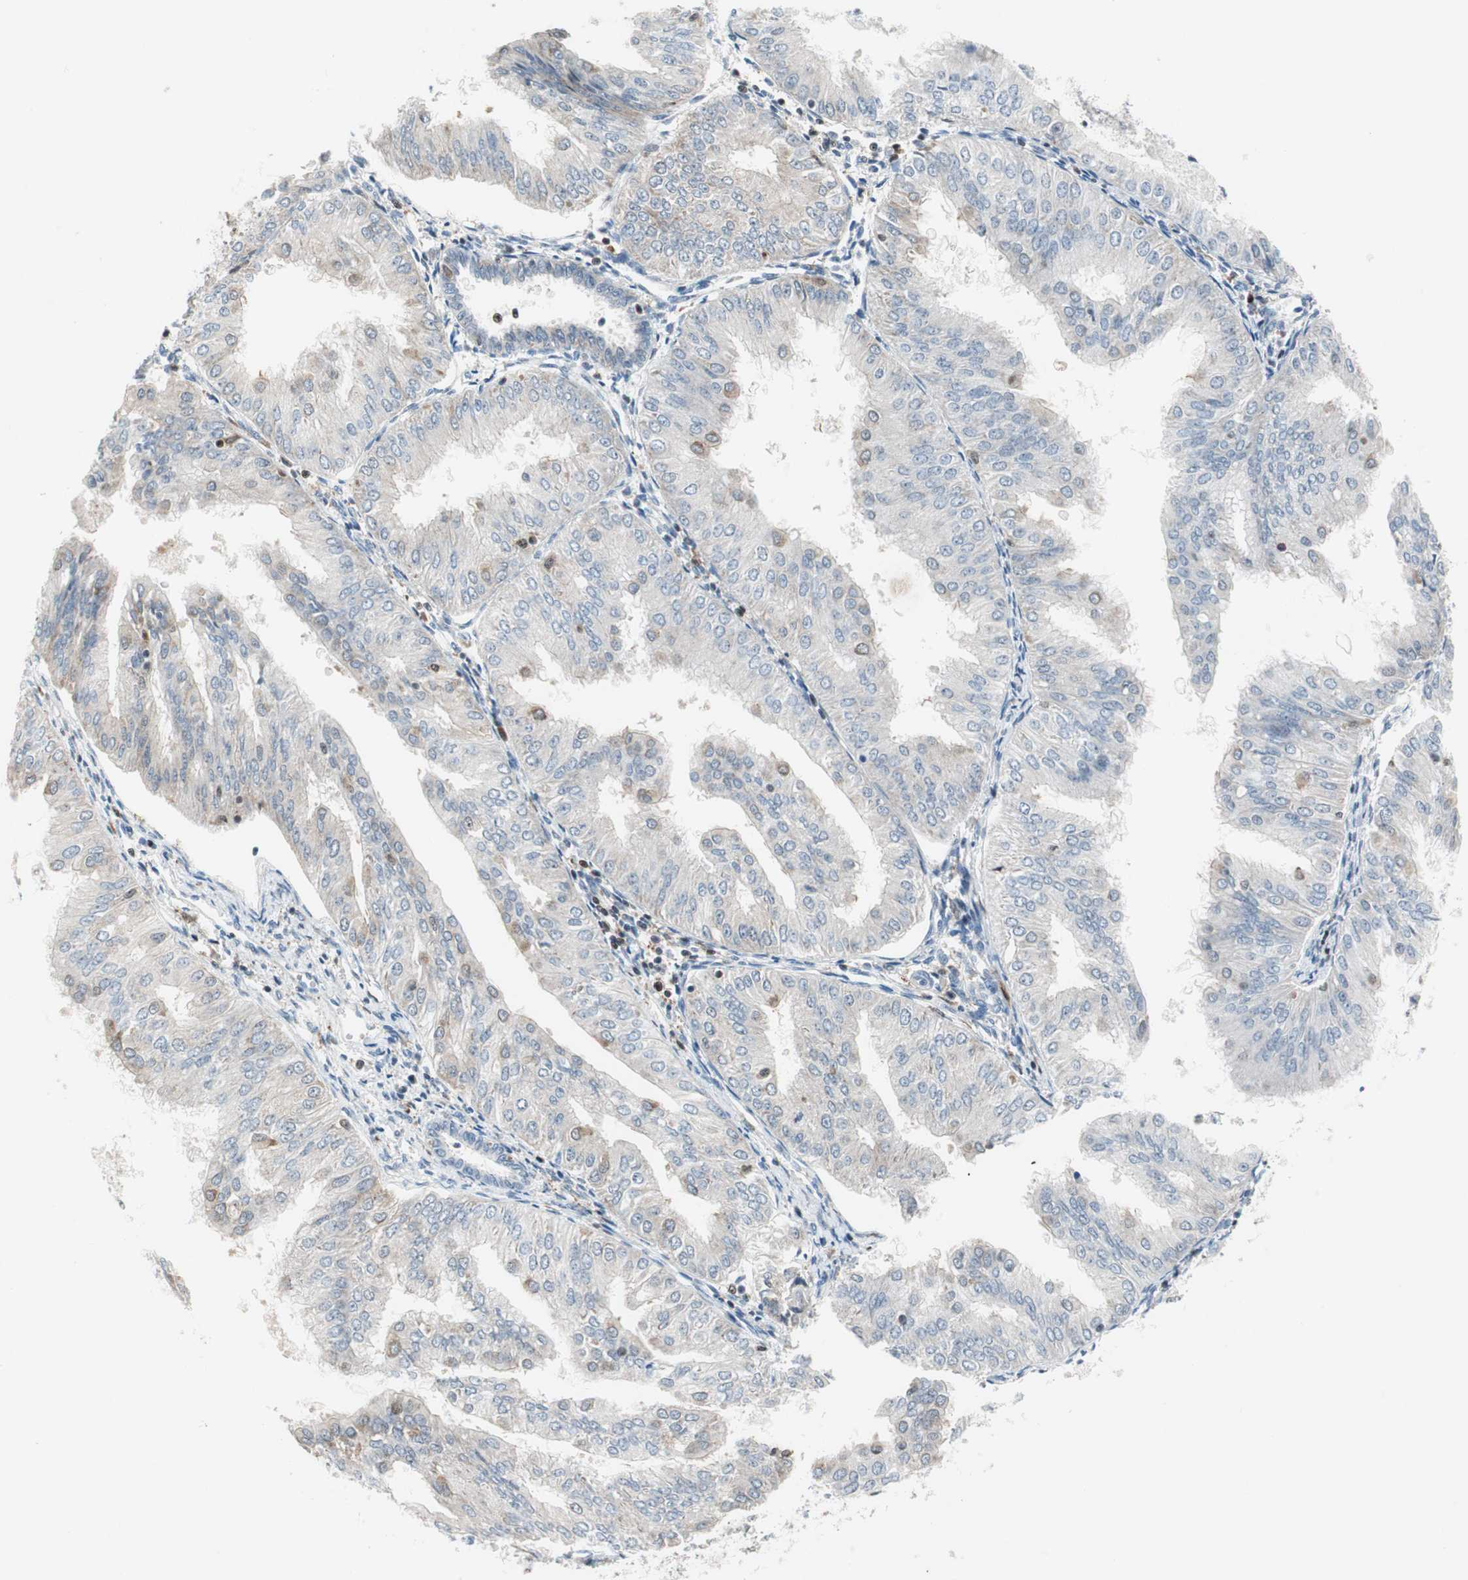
{"staining": {"intensity": "moderate", "quantity": "25%-75%", "location": "cytoplasmic/membranous"}, "tissue": "endometrial cancer", "cell_type": "Tumor cells", "image_type": "cancer", "snomed": [{"axis": "morphology", "description": "Adenocarcinoma, NOS"}, {"axis": "topography", "description": "Endometrium"}], "caption": "IHC photomicrograph of neoplastic tissue: endometrial adenocarcinoma stained using immunohistochemistry (IHC) exhibits medium levels of moderate protein expression localized specifically in the cytoplasmic/membranous of tumor cells, appearing as a cytoplasmic/membranous brown color.", "gene": "RGS10", "patient": {"sex": "female", "age": 53}}